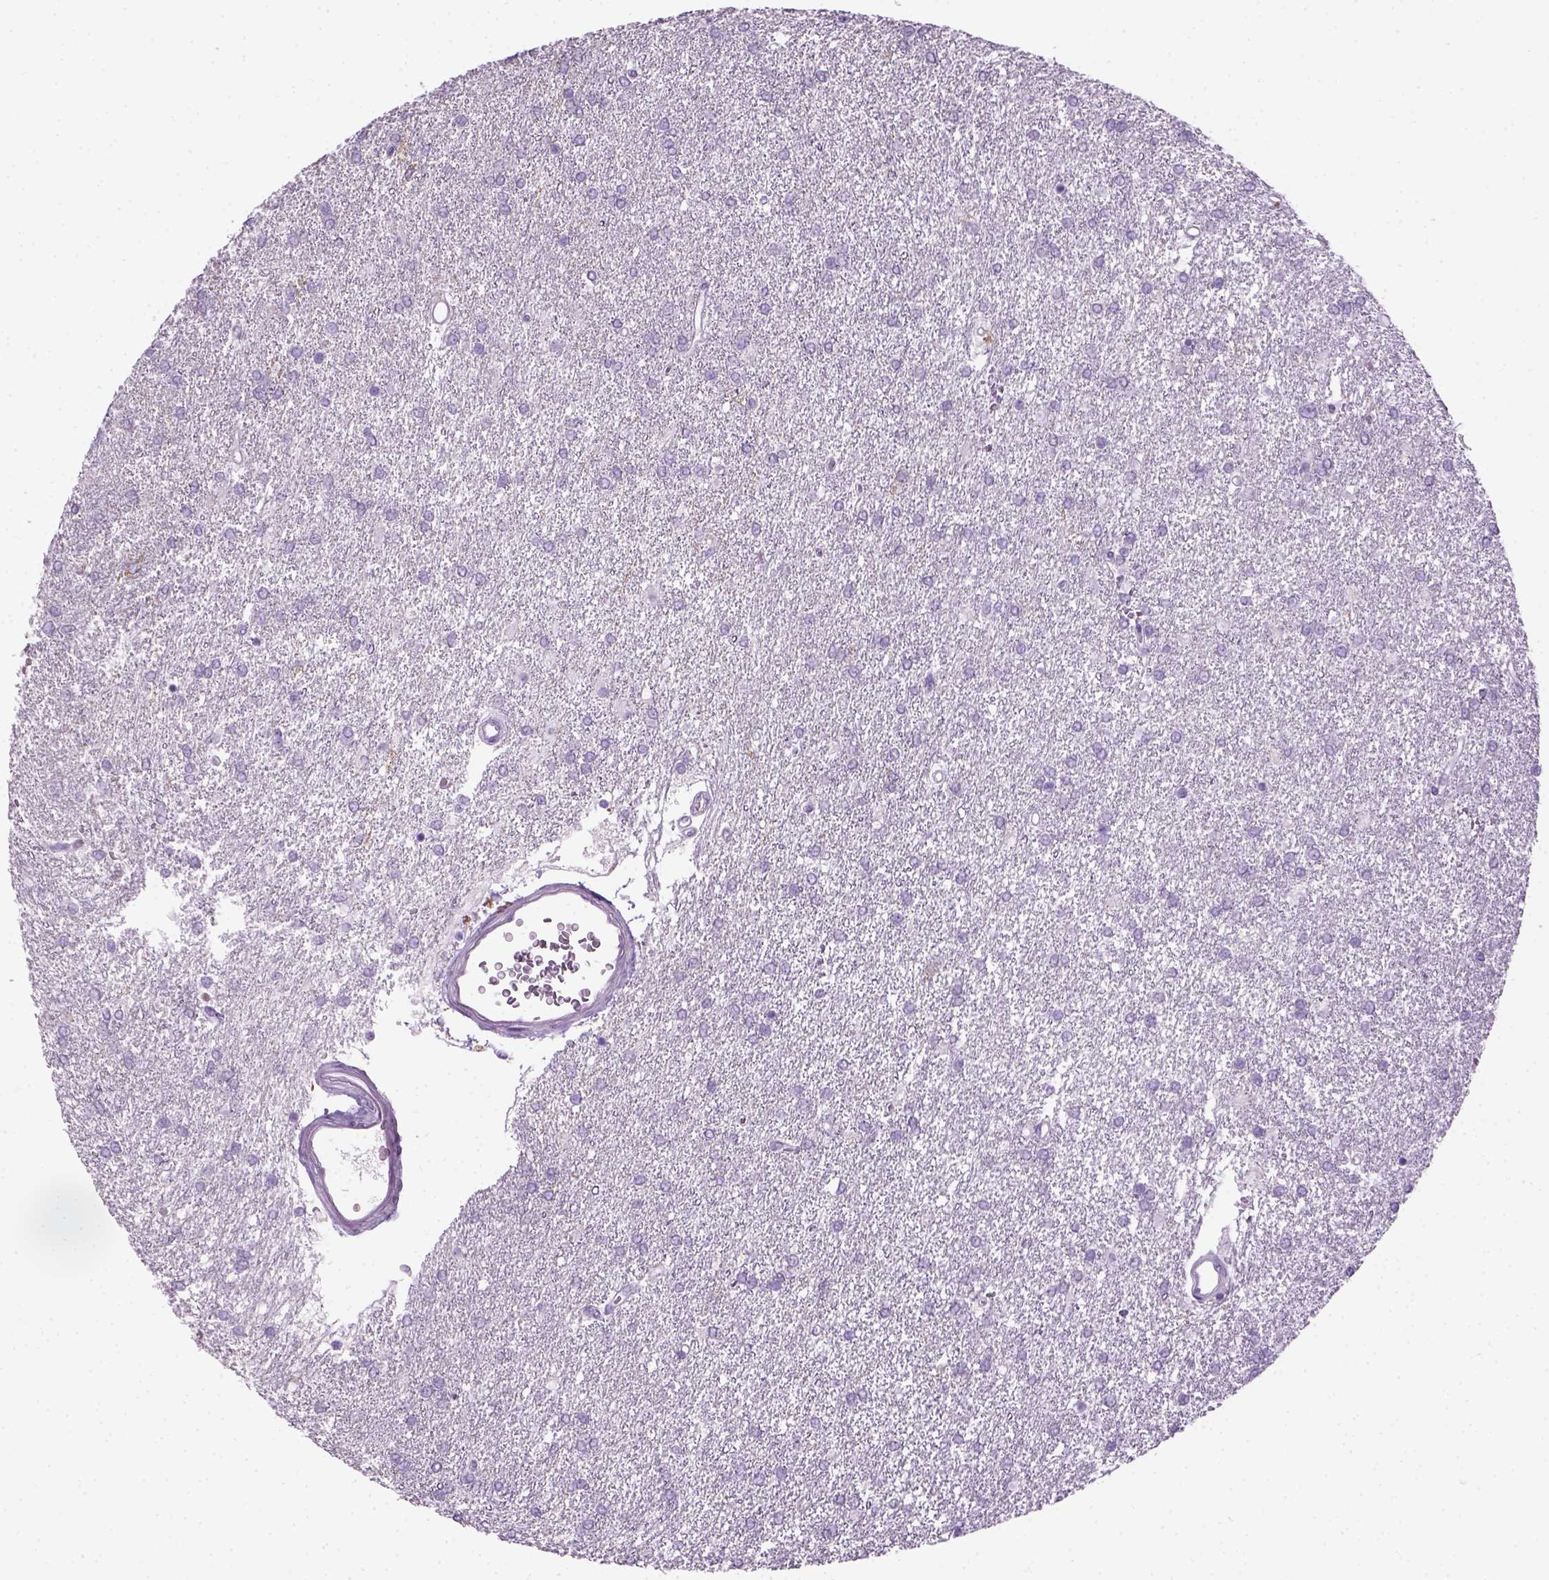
{"staining": {"intensity": "negative", "quantity": "none", "location": "none"}, "tissue": "glioma", "cell_type": "Tumor cells", "image_type": "cancer", "snomed": [{"axis": "morphology", "description": "Glioma, malignant, High grade"}, {"axis": "topography", "description": "Brain"}], "caption": "Tumor cells are negative for protein expression in human malignant glioma (high-grade). (Stains: DAB immunohistochemistry (IHC) with hematoxylin counter stain, Microscopy: brightfield microscopy at high magnification).", "gene": "GABRB2", "patient": {"sex": "female", "age": 61}}